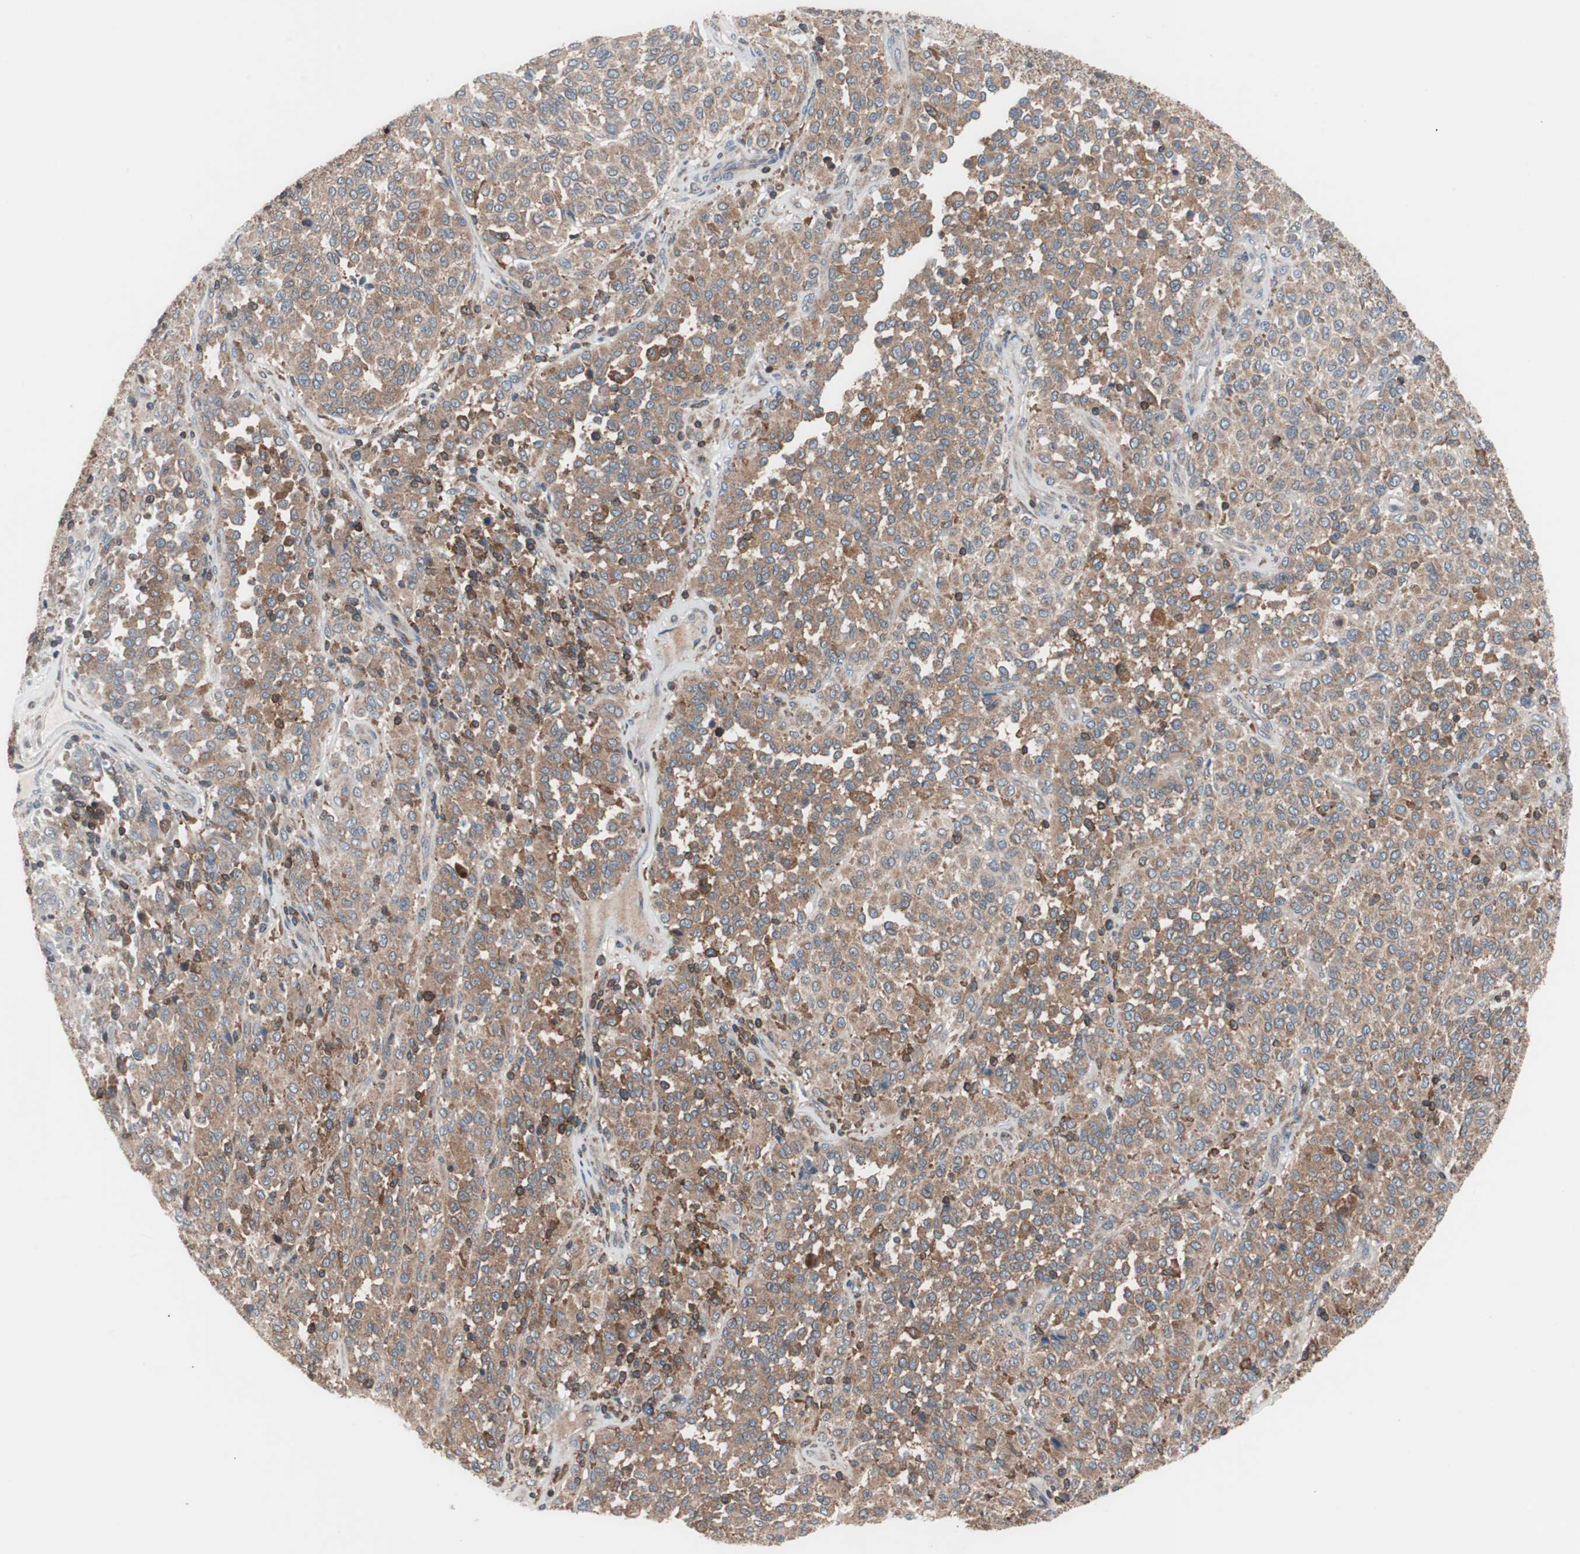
{"staining": {"intensity": "moderate", "quantity": ">75%", "location": "cytoplasmic/membranous"}, "tissue": "melanoma", "cell_type": "Tumor cells", "image_type": "cancer", "snomed": [{"axis": "morphology", "description": "Malignant melanoma, Metastatic site"}, {"axis": "topography", "description": "Pancreas"}], "caption": "Protein staining of melanoma tissue demonstrates moderate cytoplasmic/membranous positivity in about >75% of tumor cells.", "gene": "PIK3R1", "patient": {"sex": "female", "age": 30}}